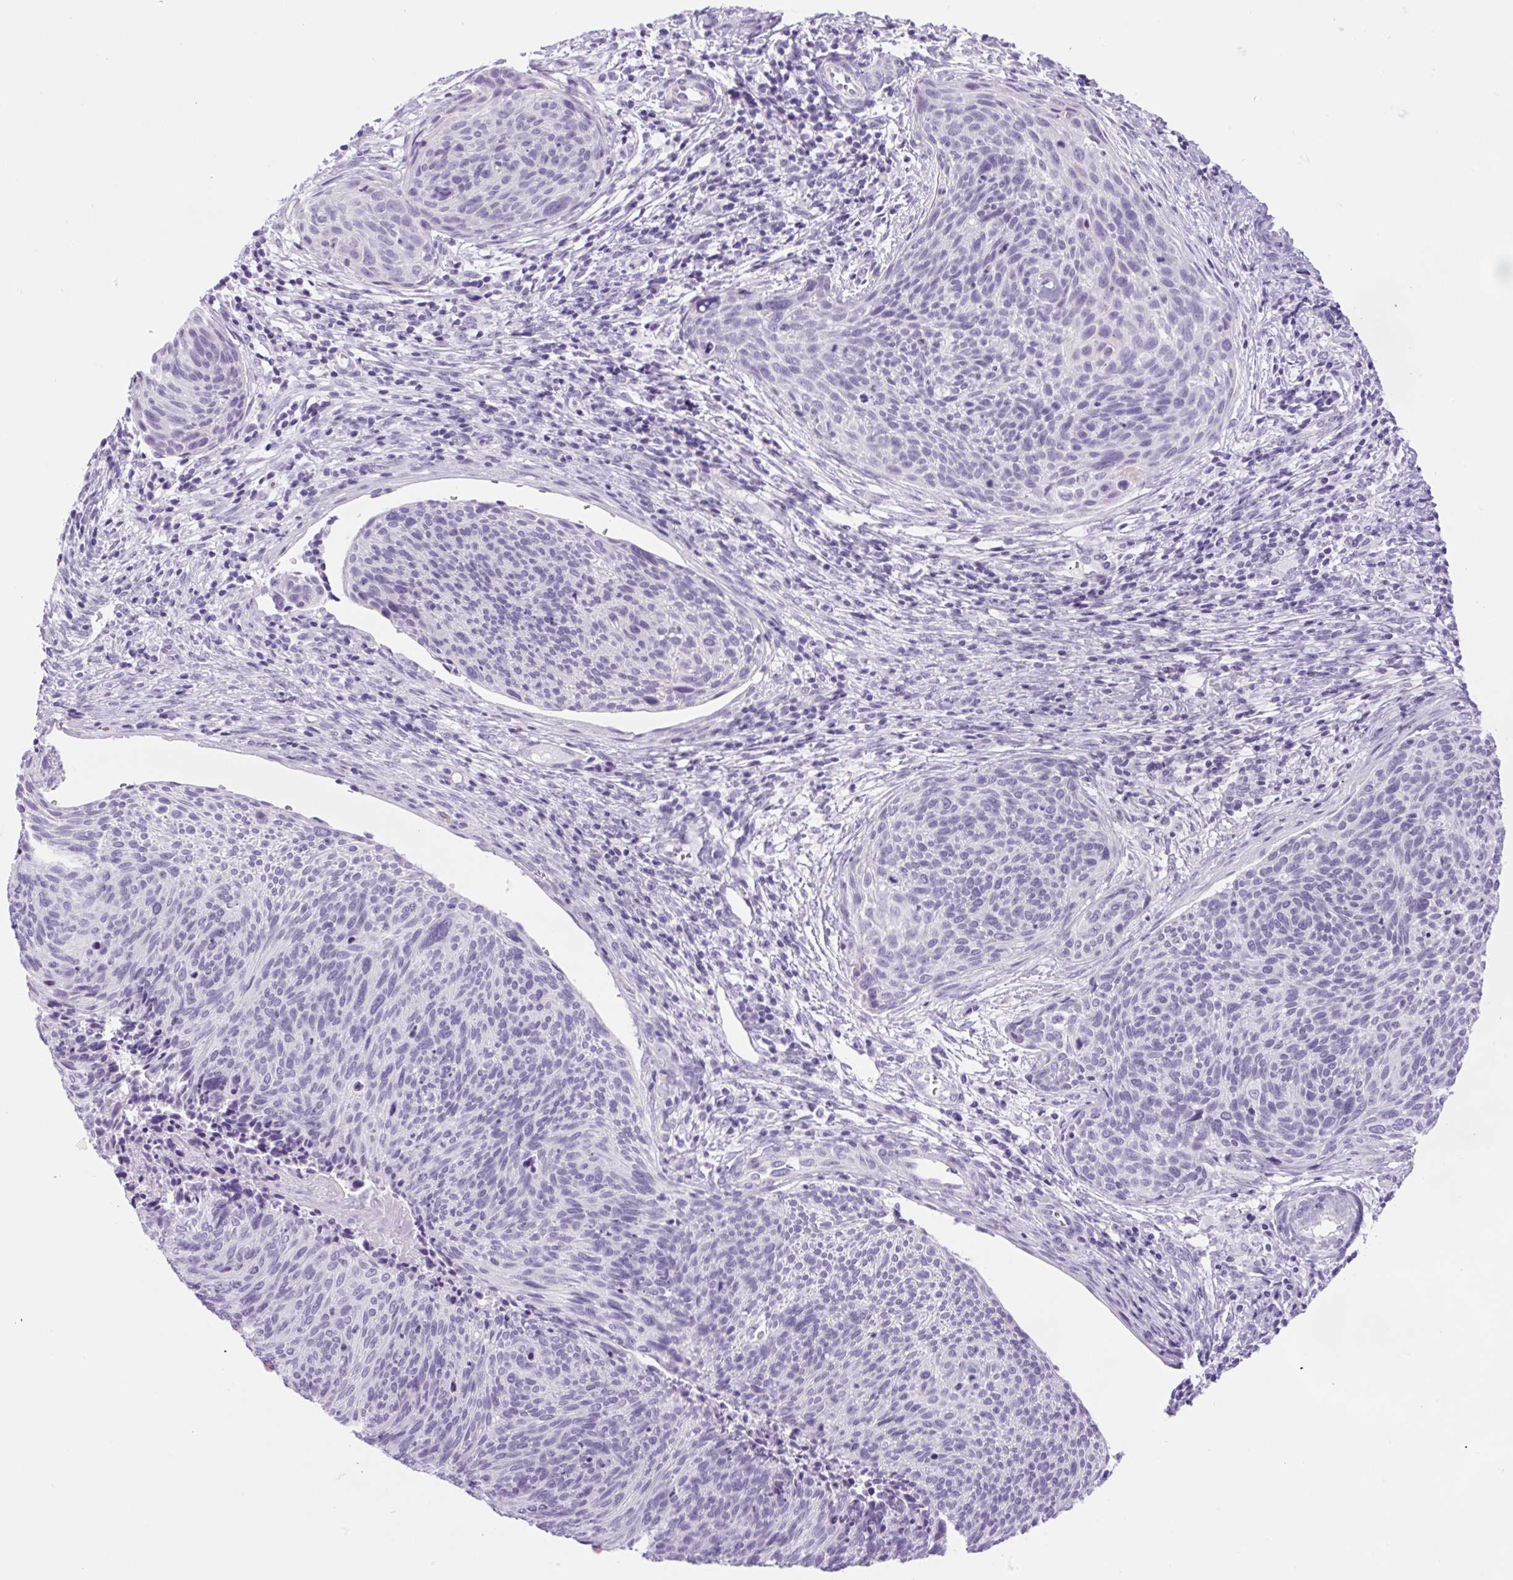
{"staining": {"intensity": "negative", "quantity": "none", "location": "none"}, "tissue": "cervical cancer", "cell_type": "Tumor cells", "image_type": "cancer", "snomed": [{"axis": "morphology", "description": "Squamous cell carcinoma, NOS"}, {"axis": "topography", "description": "Cervix"}], "caption": "Micrograph shows no significant protein positivity in tumor cells of squamous cell carcinoma (cervical).", "gene": "SPACA5B", "patient": {"sex": "female", "age": 49}}